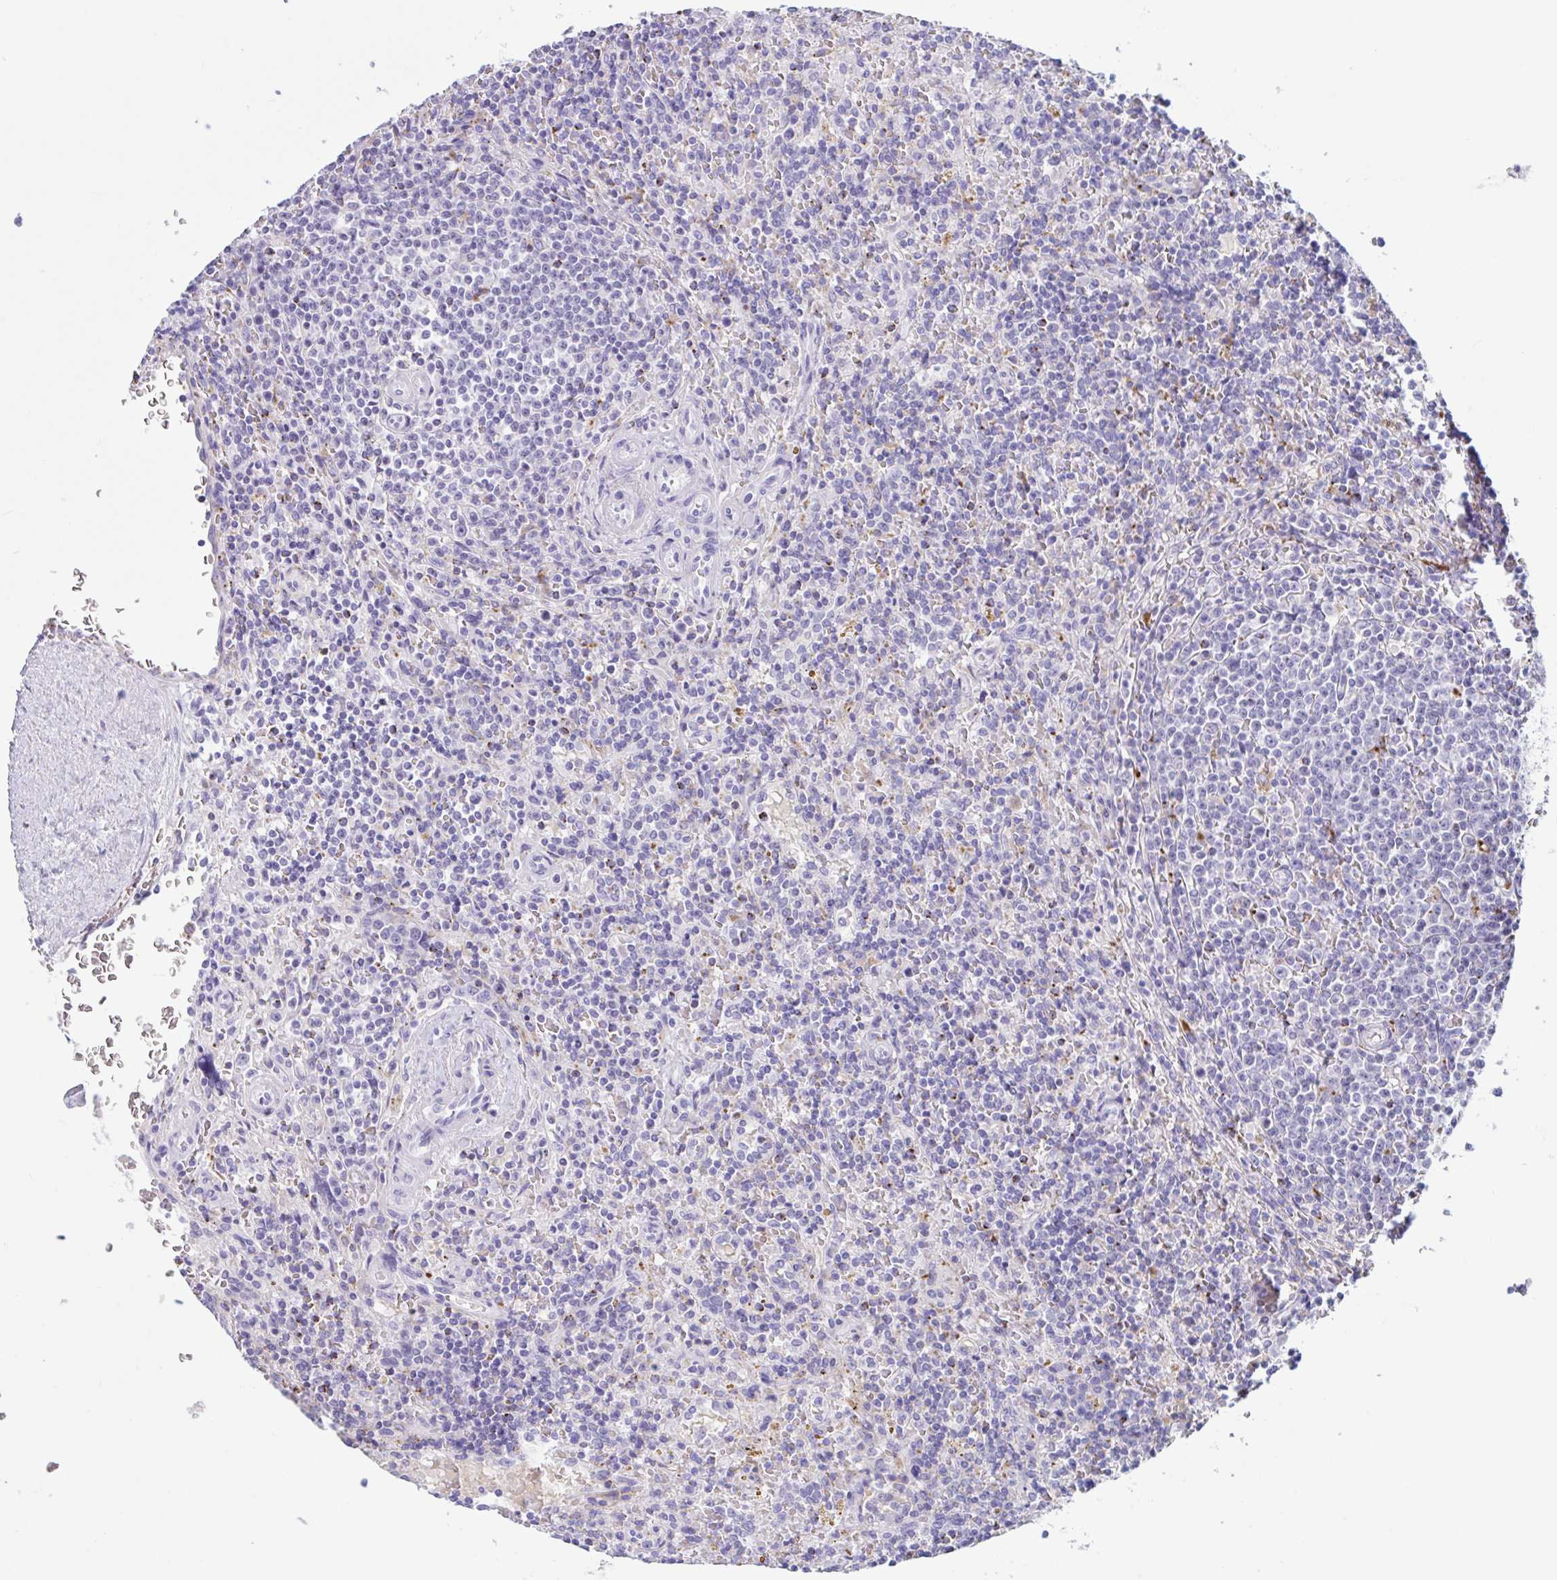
{"staining": {"intensity": "negative", "quantity": "none", "location": "none"}, "tissue": "lymphoma", "cell_type": "Tumor cells", "image_type": "cancer", "snomed": [{"axis": "morphology", "description": "Malignant lymphoma, non-Hodgkin's type, Low grade"}, {"axis": "topography", "description": "Spleen"}], "caption": "Malignant lymphoma, non-Hodgkin's type (low-grade) was stained to show a protein in brown. There is no significant staining in tumor cells.", "gene": "XCL1", "patient": {"sex": "male", "age": 67}}